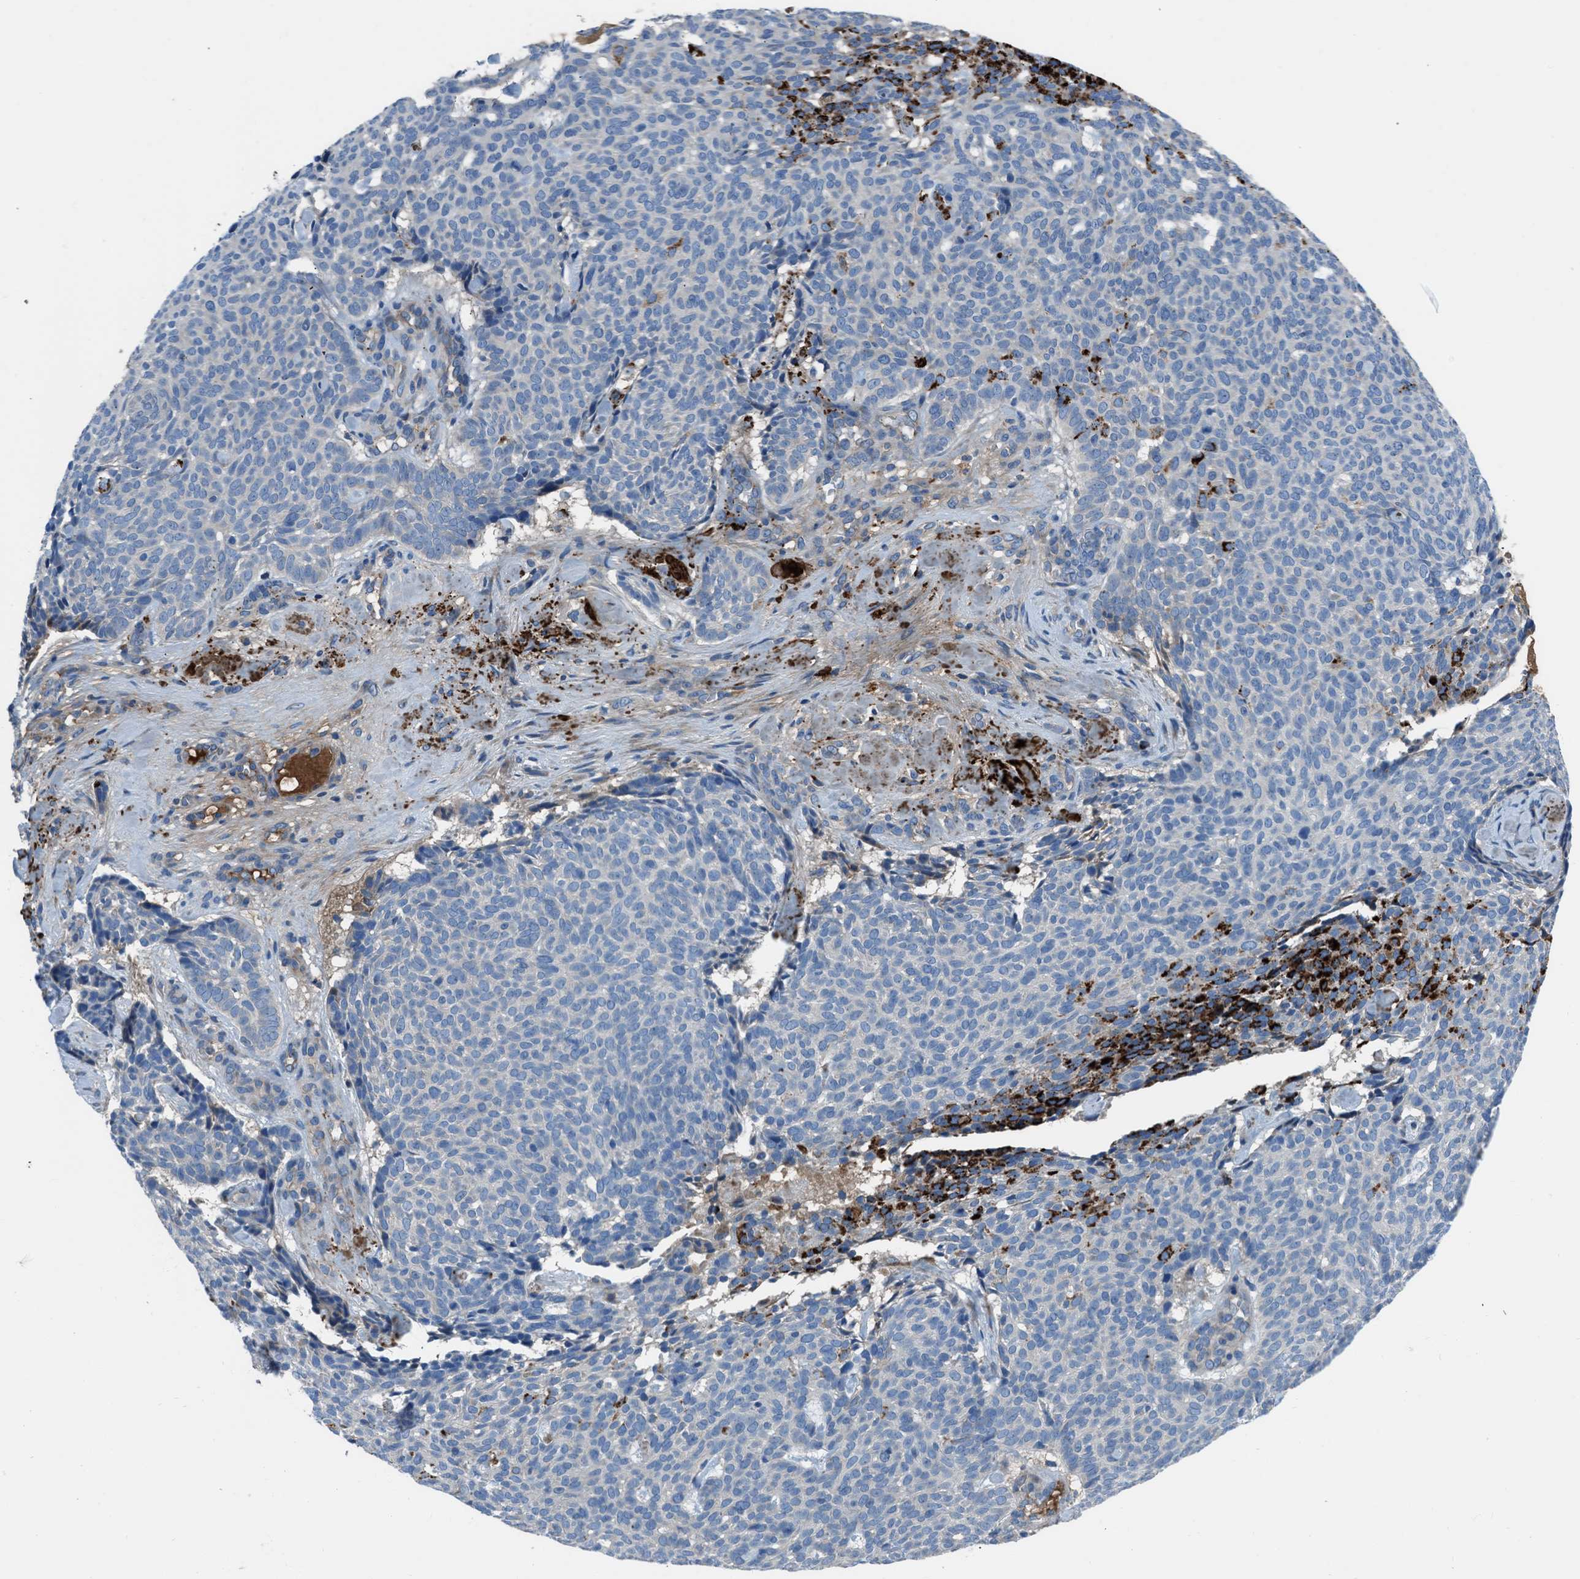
{"staining": {"intensity": "strong", "quantity": "<25%", "location": "cytoplasmic/membranous"}, "tissue": "skin cancer", "cell_type": "Tumor cells", "image_type": "cancer", "snomed": [{"axis": "morphology", "description": "Basal cell carcinoma"}, {"axis": "topography", "description": "Skin"}], "caption": "This is an image of immunohistochemistry staining of skin basal cell carcinoma, which shows strong staining in the cytoplasmic/membranous of tumor cells.", "gene": "SLC38A6", "patient": {"sex": "male", "age": 61}}